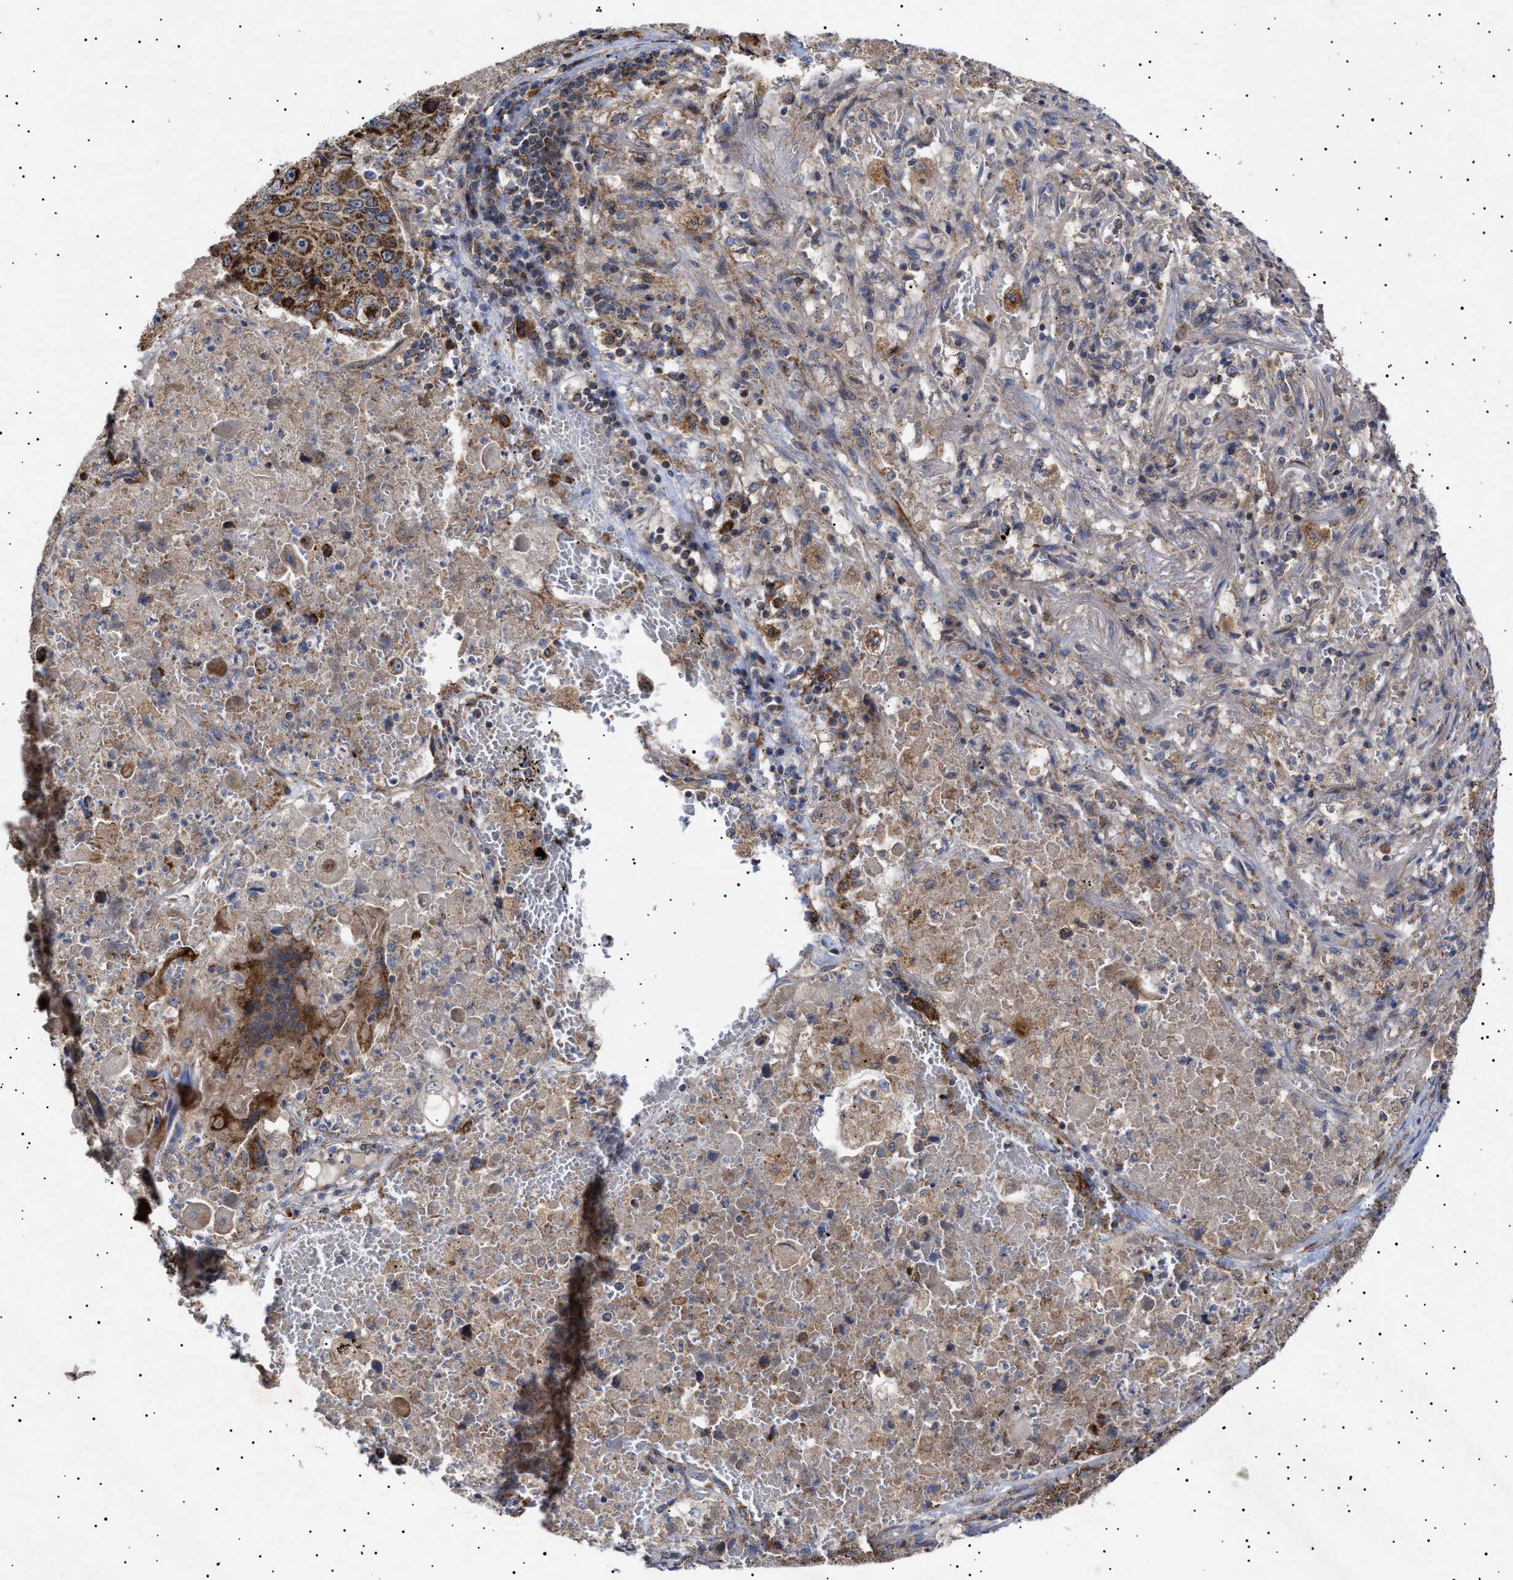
{"staining": {"intensity": "strong", "quantity": ">75%", "location": "cytoplasmic/membranous"}, "tissue": "lung cancer", "cell_type": "Tumor cells", "image_type": "cancer", "snomed": [{"axis": "morphology", "description": "Squamous cell carcinoma, NOS"}, {"axis": "topography", "description": "Lung"}], "caption": "This is a histology image of immunohistochemistry (IHC) staining of lung cancer, which shows strong staining in the cytoplasmic/membranous of tumor cells.", "gene": "MRPL10", "patient": {"sex": "male", "age": 61}}